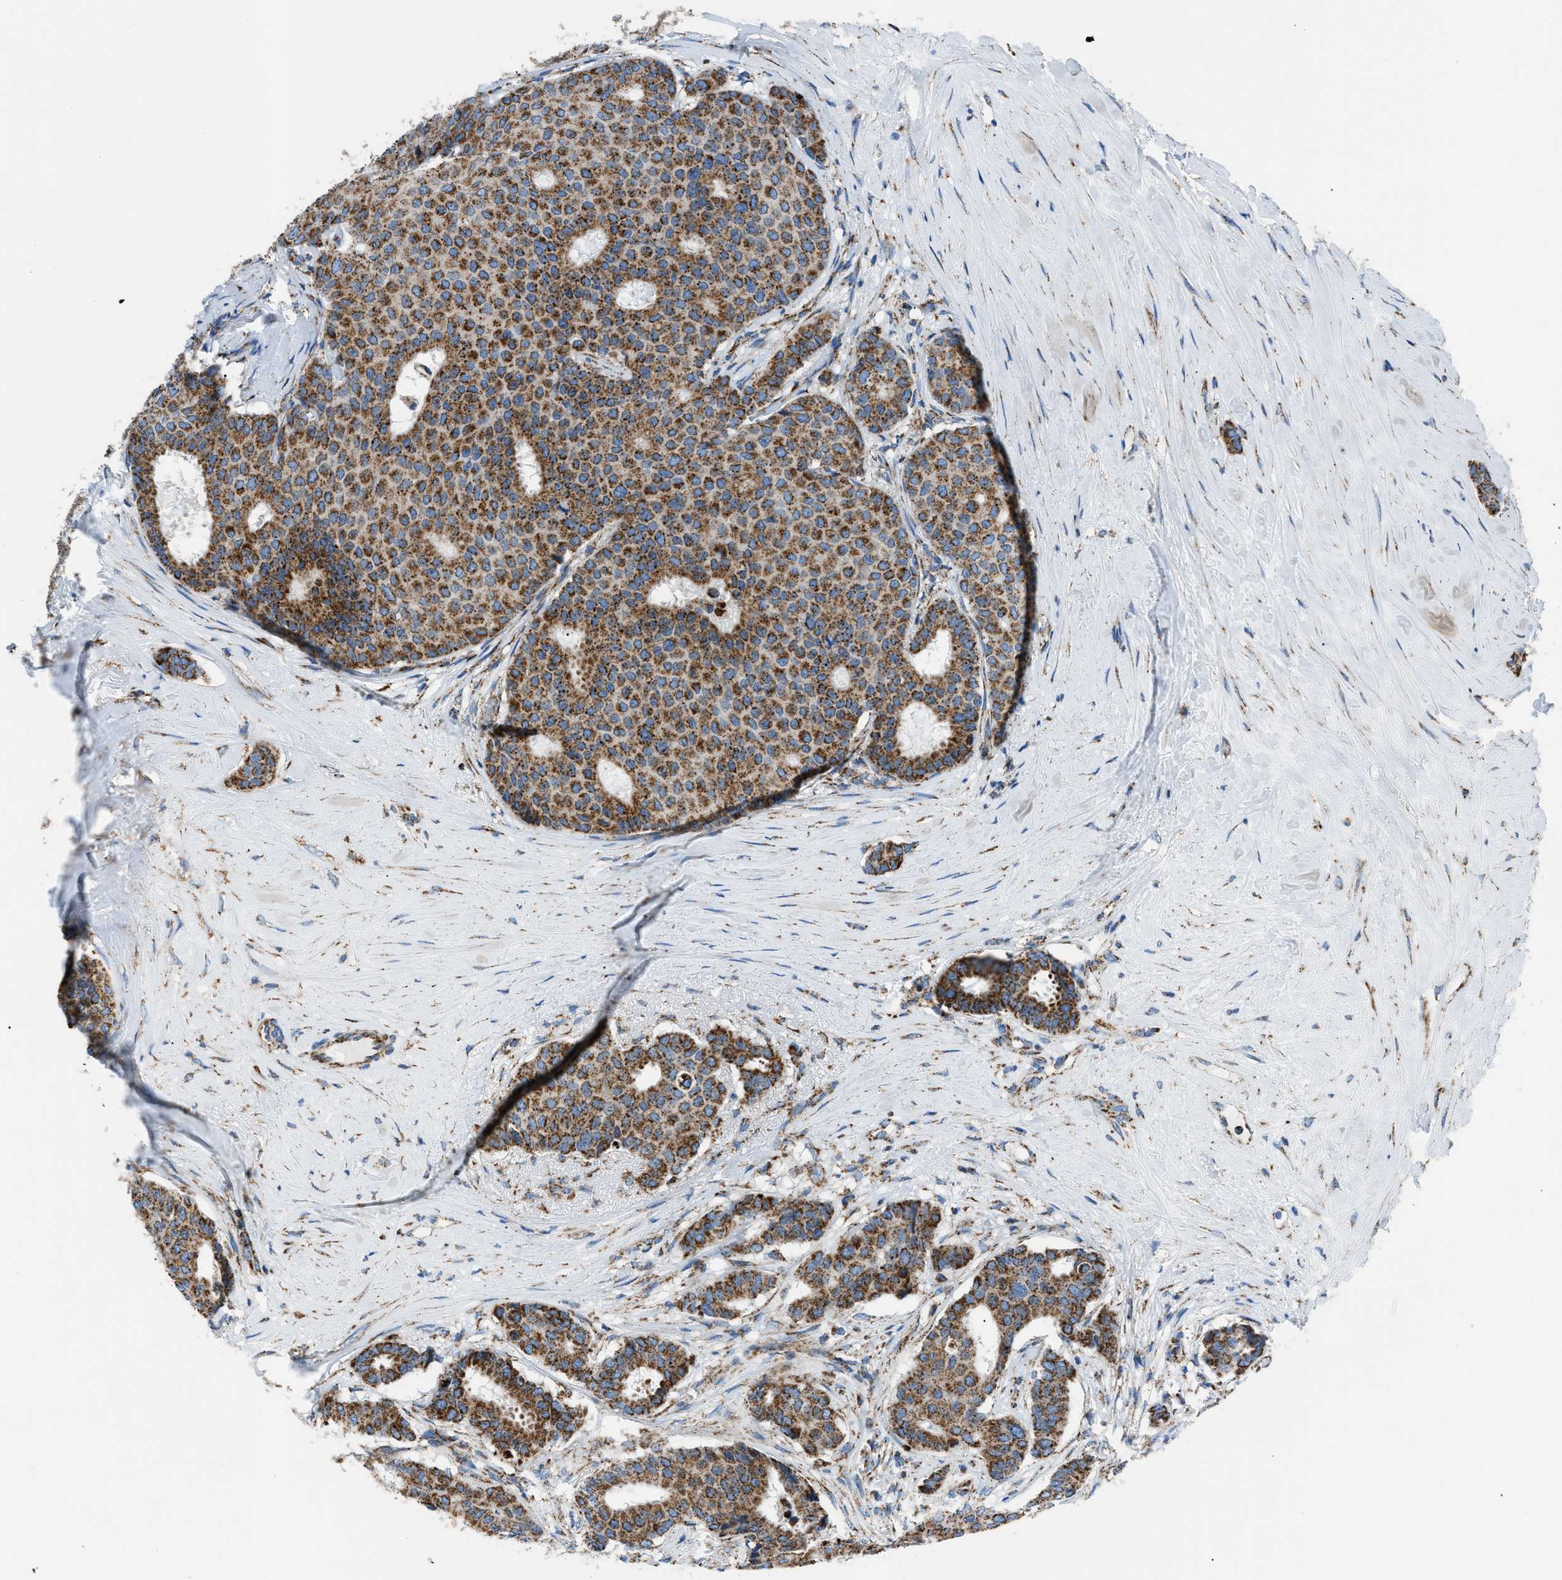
{"staining": {"intensity": "strong", "quantity": ">75%", "location": "cytoplasmic/membranous"}, "tissue": "breast cancer", "cell_type": "Tumor cells", "image_type": "cancer", "snomed": [{"axis": "morphology", "description": "Duct carcinoma"}, {"axis": "topography", "description": "Breast"}], "caption": "Brown immunohistochemical staining in intraductal carcinoma (breast) exhibits strong cytoplasmic/membranous expression in about >75% of tumor cells. The staining was performed using DAB, with brown indicating positive protein expression. Nuclei are stained blue with hematoxylin.", "gene": "PHB2", "patient": {"sex": "female", "age": 75}}